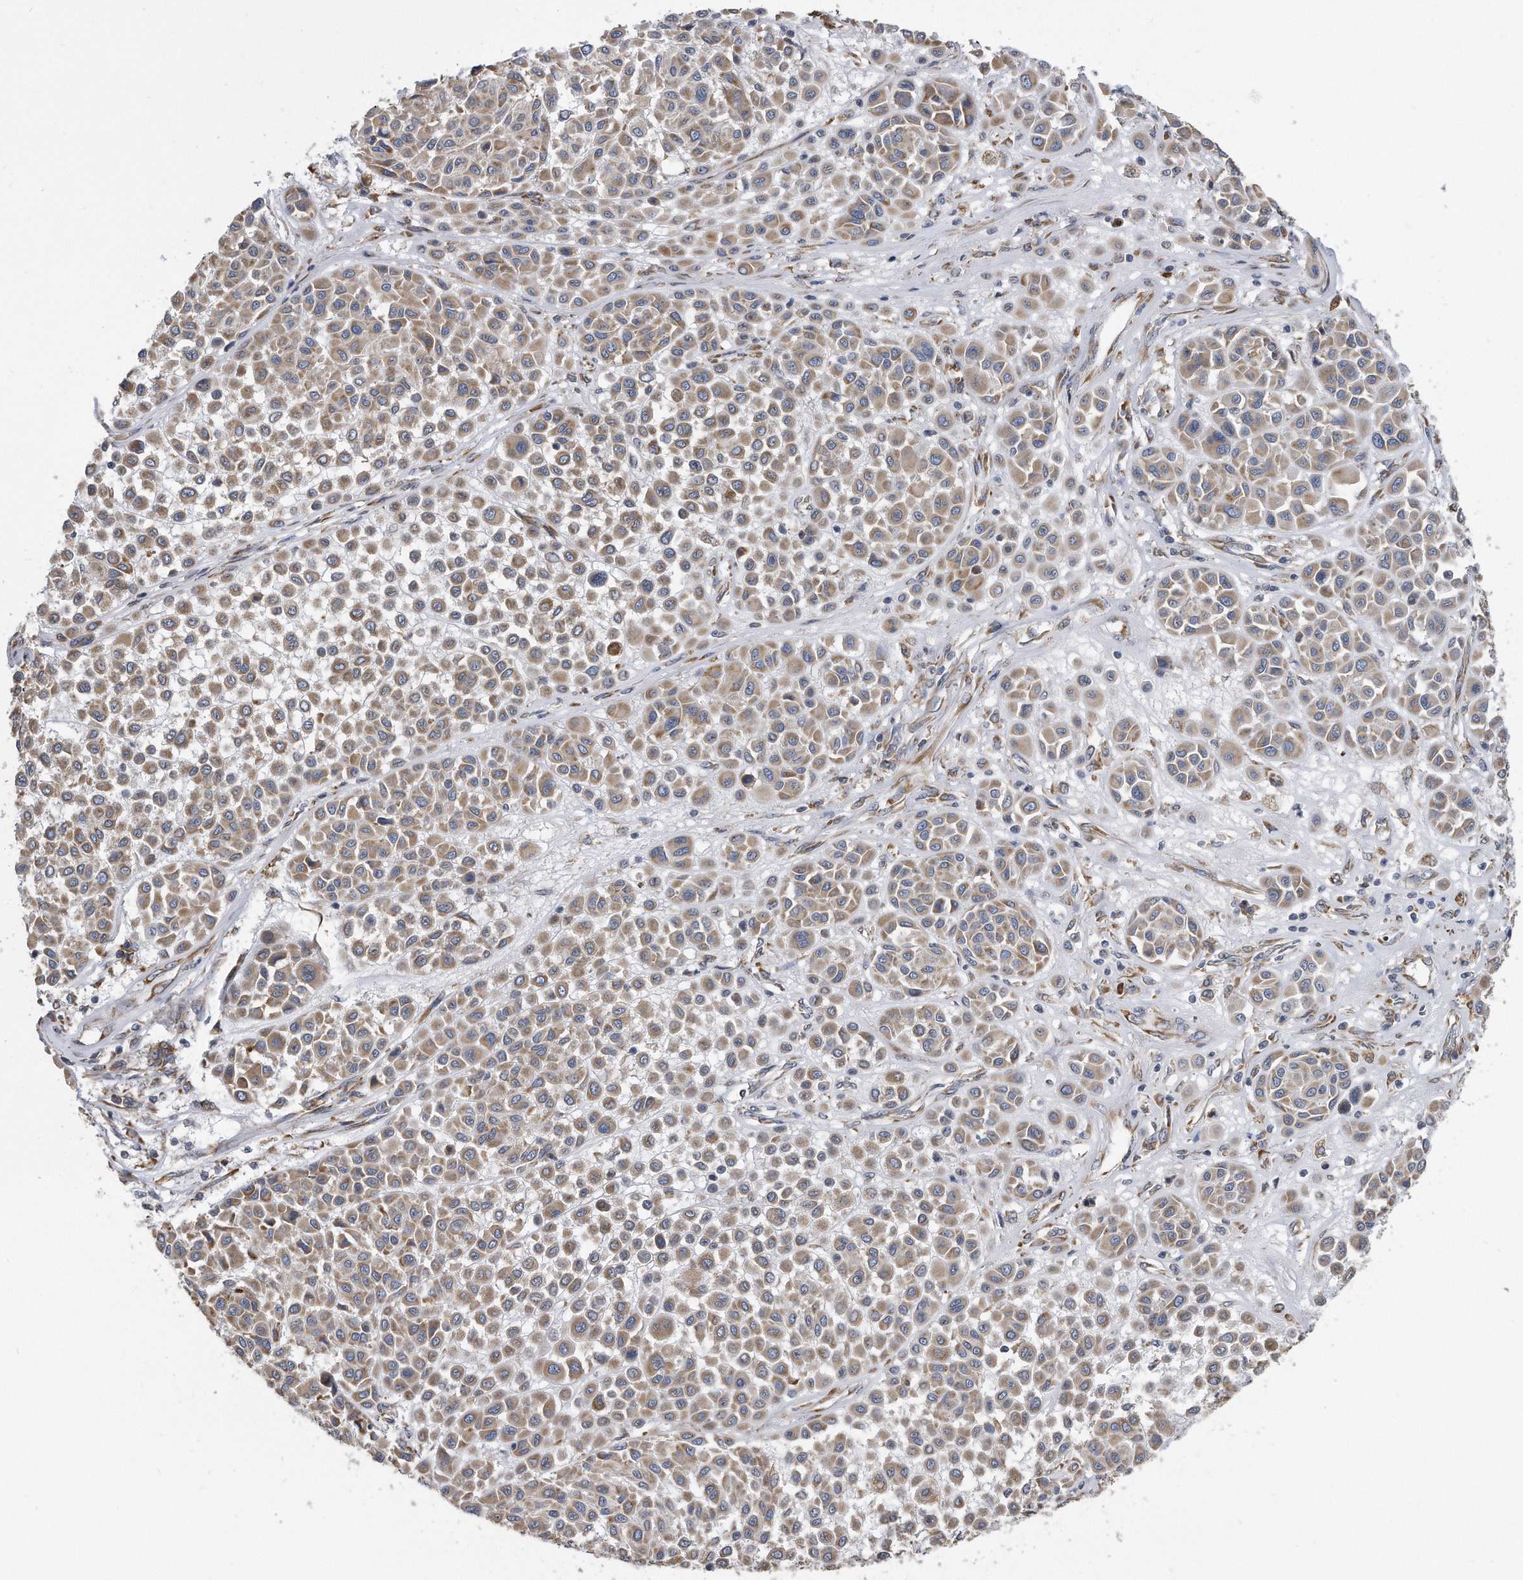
{"staining": {"intensity": "weak", "quantity": ">75%", "location": "cytoplasmic/membranous"}, "tissue": "melanoma", "cell_type": "Tumor cells", "image_type": "cancer", "snomed": [{"axis": "morphology", "description": "Malignant melanoma, Metastatic site"}, {"axis": "topography", "description": "Soft tissue"}], "caption": "A brown stain labels weak cytoplasmic/membranous expression of a protein in human melanoma tumor cells.", "gene": "CCDC47", "patient": {"sex": "male", "age": 41}}